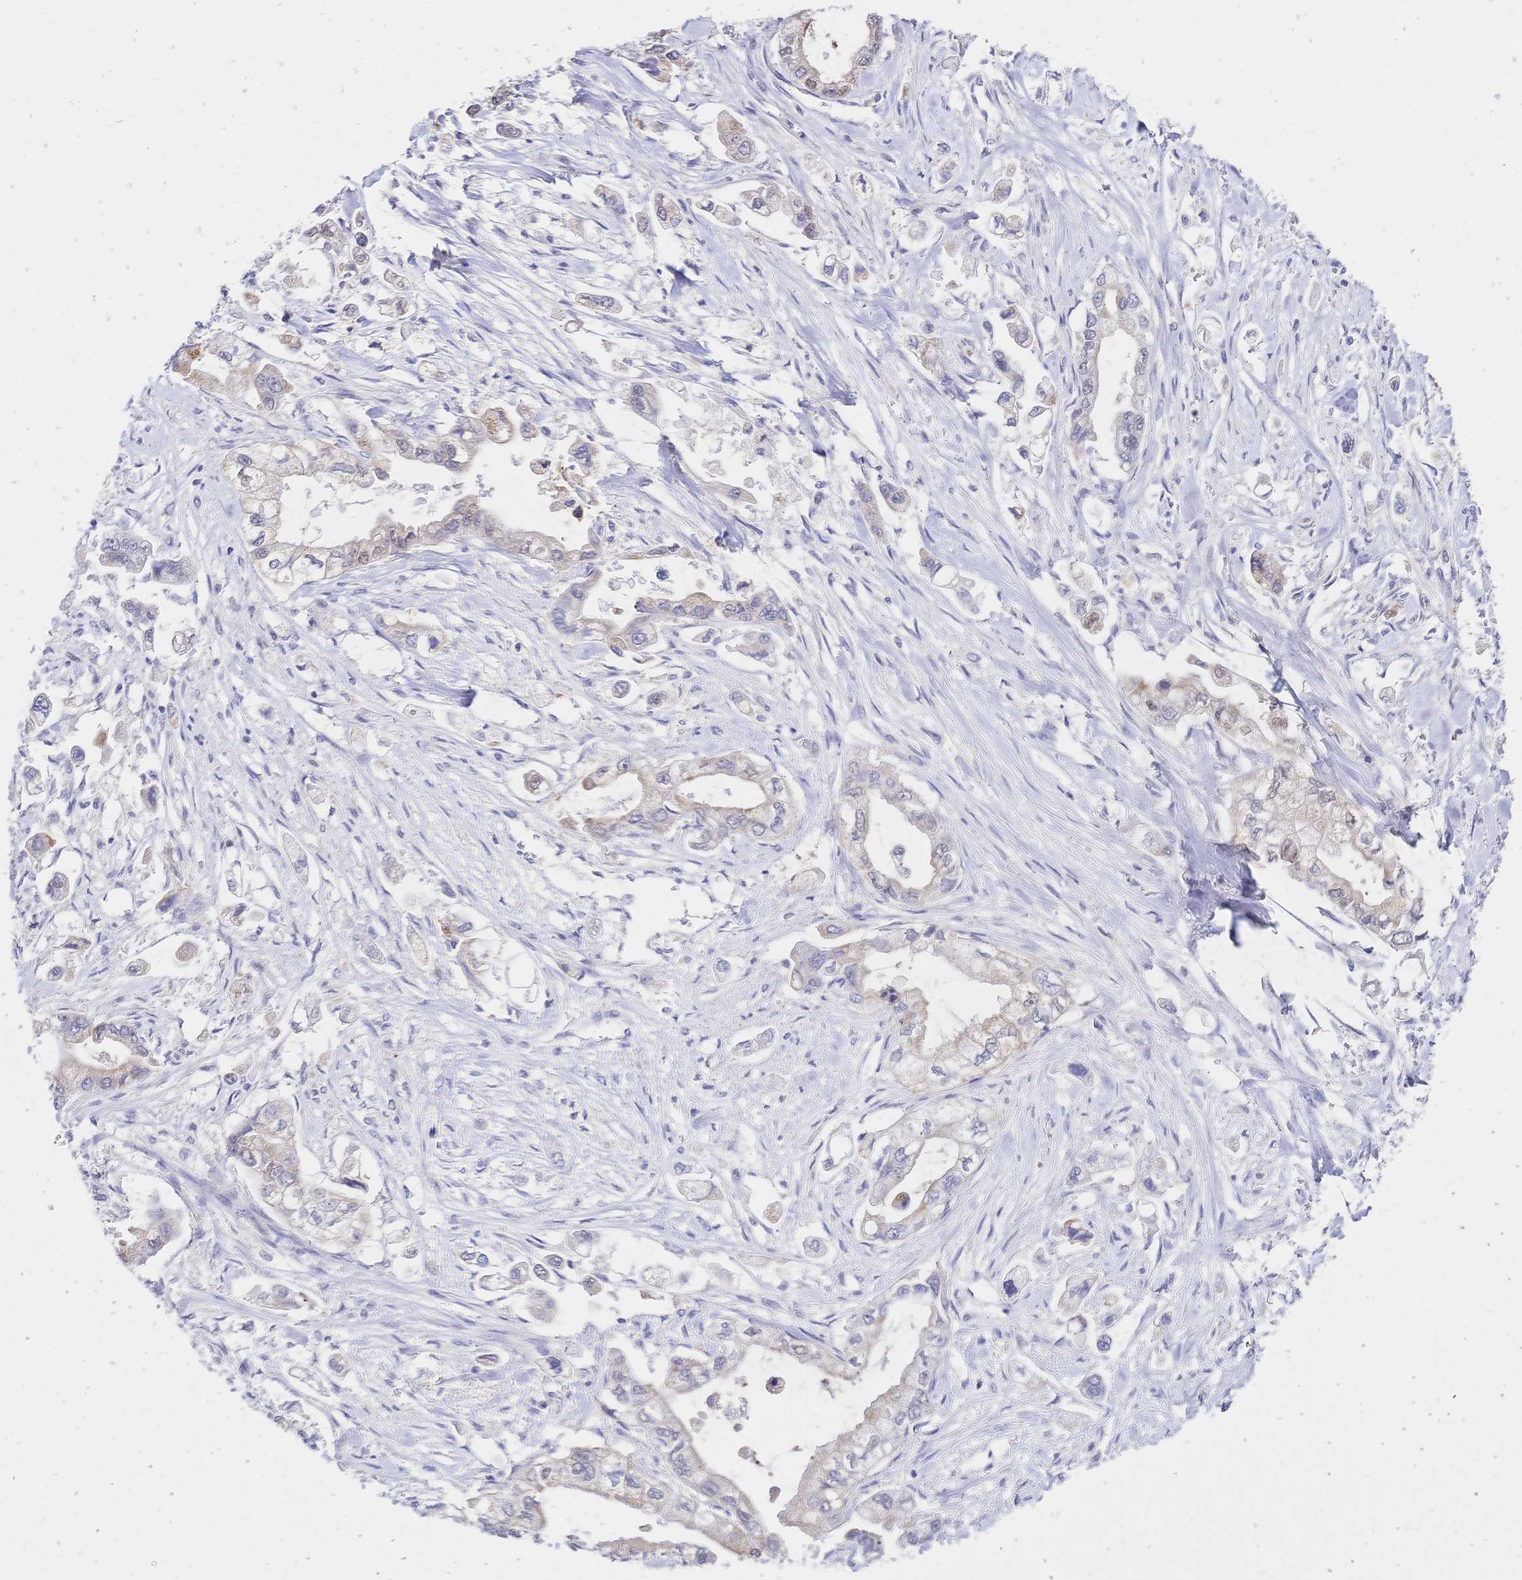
{"staining": {"intensity": "weak", "quantity": "25%-75%", "location": "cytoplasmic/membranous"}, "tissue": "stomach cancer", "cell_type": "Tumor cells", "image_type": "cancer", "snomed": [{"axis": "morphology", "description": "Adenocarcinoma, NOS"}, {"axis": "topography", "description": "Stomach"}], "caption": "Protein staining by immunohistochemistry (IHC) exhibits weak cytoplasmic/membranous staining in about 25%-75% of tumor cells in stomach cancer (adenocarcinoma).", "gene": "CLEC18B", "patient": {"sex": "male", "age": 62}}